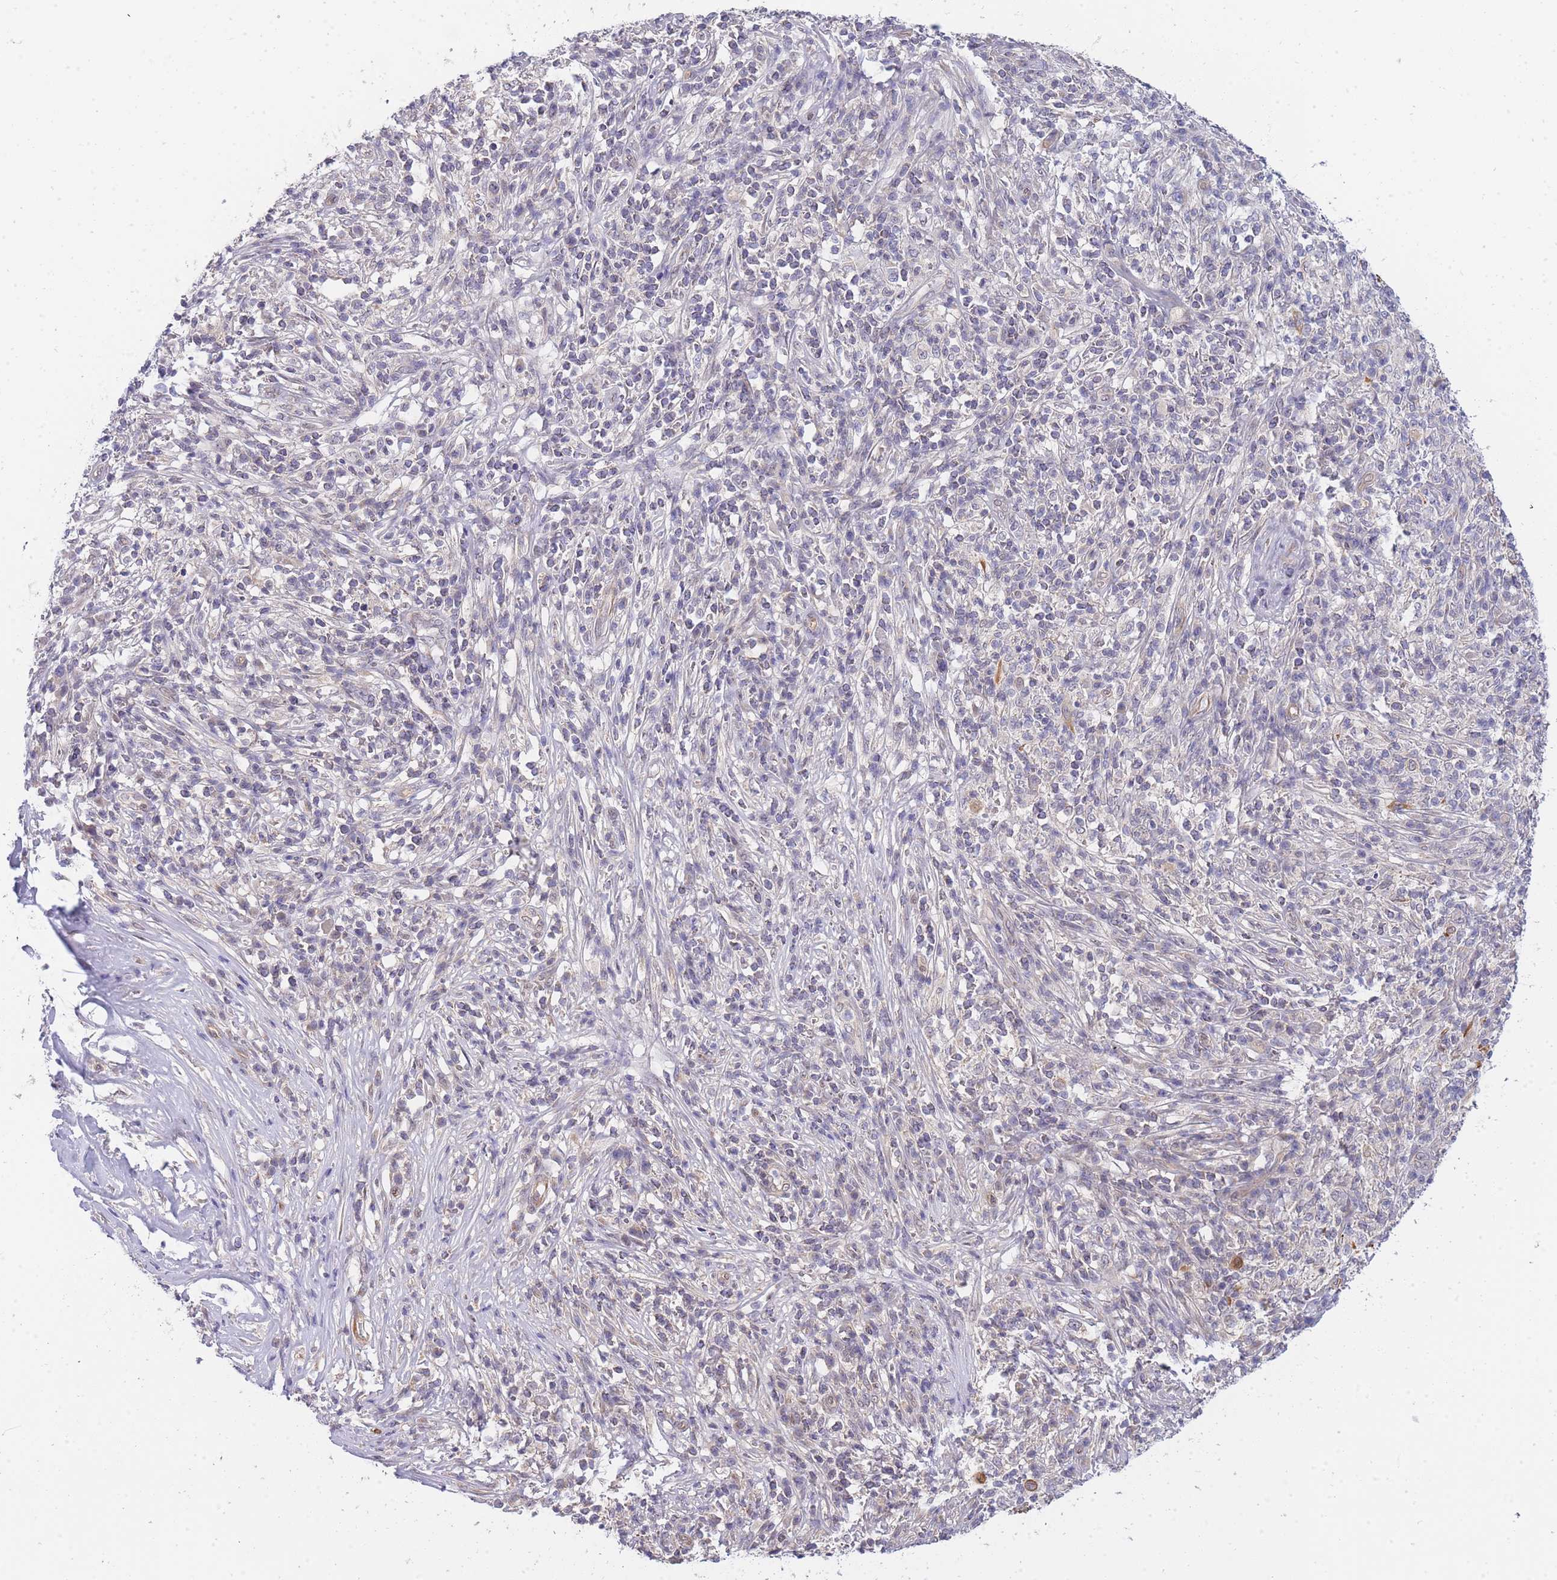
{"staining": {"intensity": "negative", "quantity": "none", "location": "none"}, "tissue": "melanoma", "cell_type": "Tumor cells", "image_type": "cancer", "snomed": [{"axis": "morphology", "description": "Malignant melanoma, NOS"}, {"axis": "topography", "description": "Skin"}], "caption": "Immunohistochemical staining of malignant melanoma exhibits no significant positivity in tumor cells.", "gene": "C19orf25", "patient": {"sex": "male", "age": 66}}